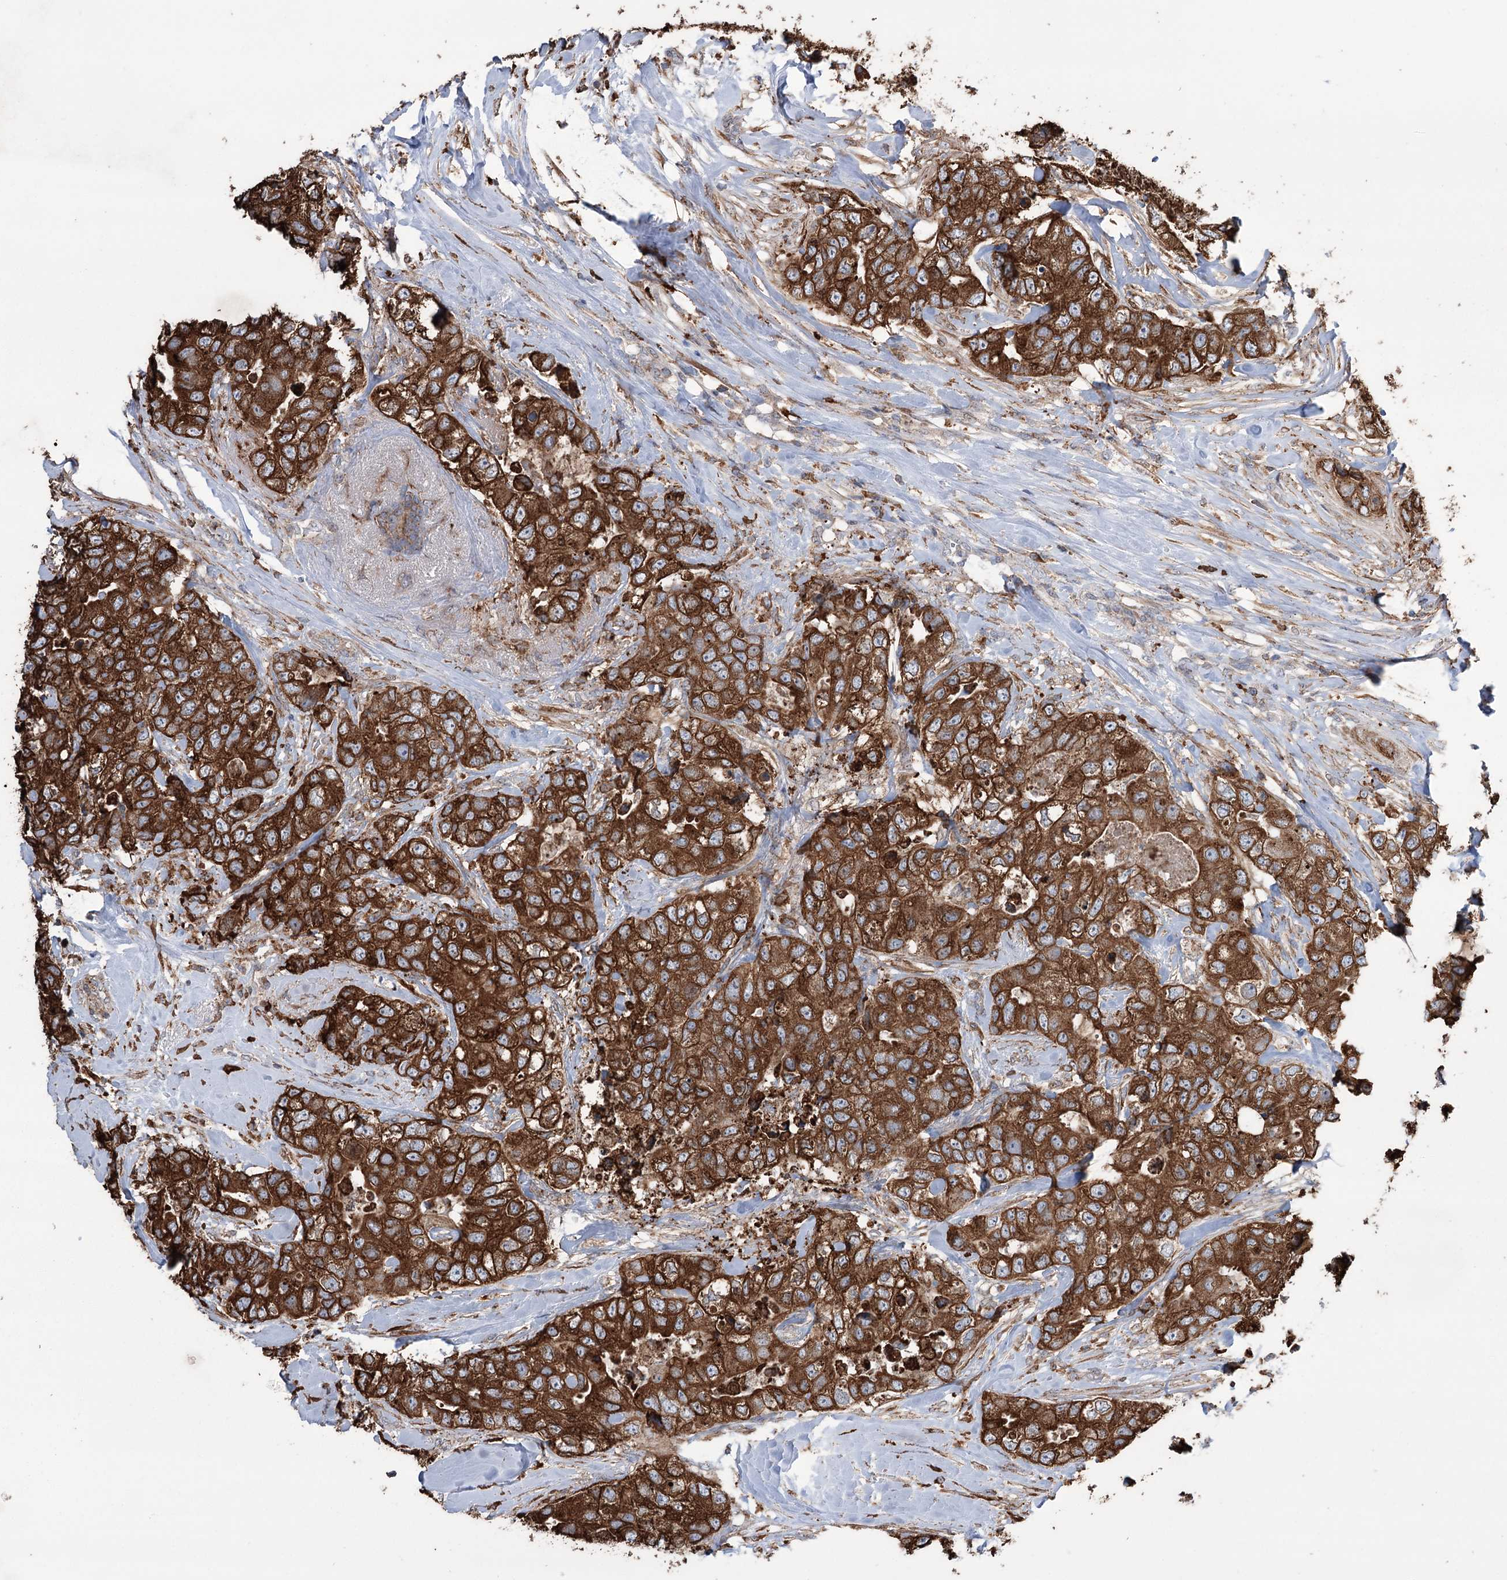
{"staining": {"intensity": "strong", "quantity": ">75%", "location": "cytoplasmic/membranous"}, "tissue": "breast cancer", "cell_type": "Tumor cells", "image_type": "cancer", "snomed": [{"axis": "morphology", "description": "Duct carcinoma"}, {"axis": "topography", "description": "Breast"}], "caption": "A high-resolution micrograph shows immunohistochemistry (IHC) staining of invasive ductal carcinoma (breast), which exhibits strong cytoplasmic/membranous positivity in approximately >75% of tumor cells.", "gene": "TRIM71", "patient": {"sex": "female", "age": 62}}